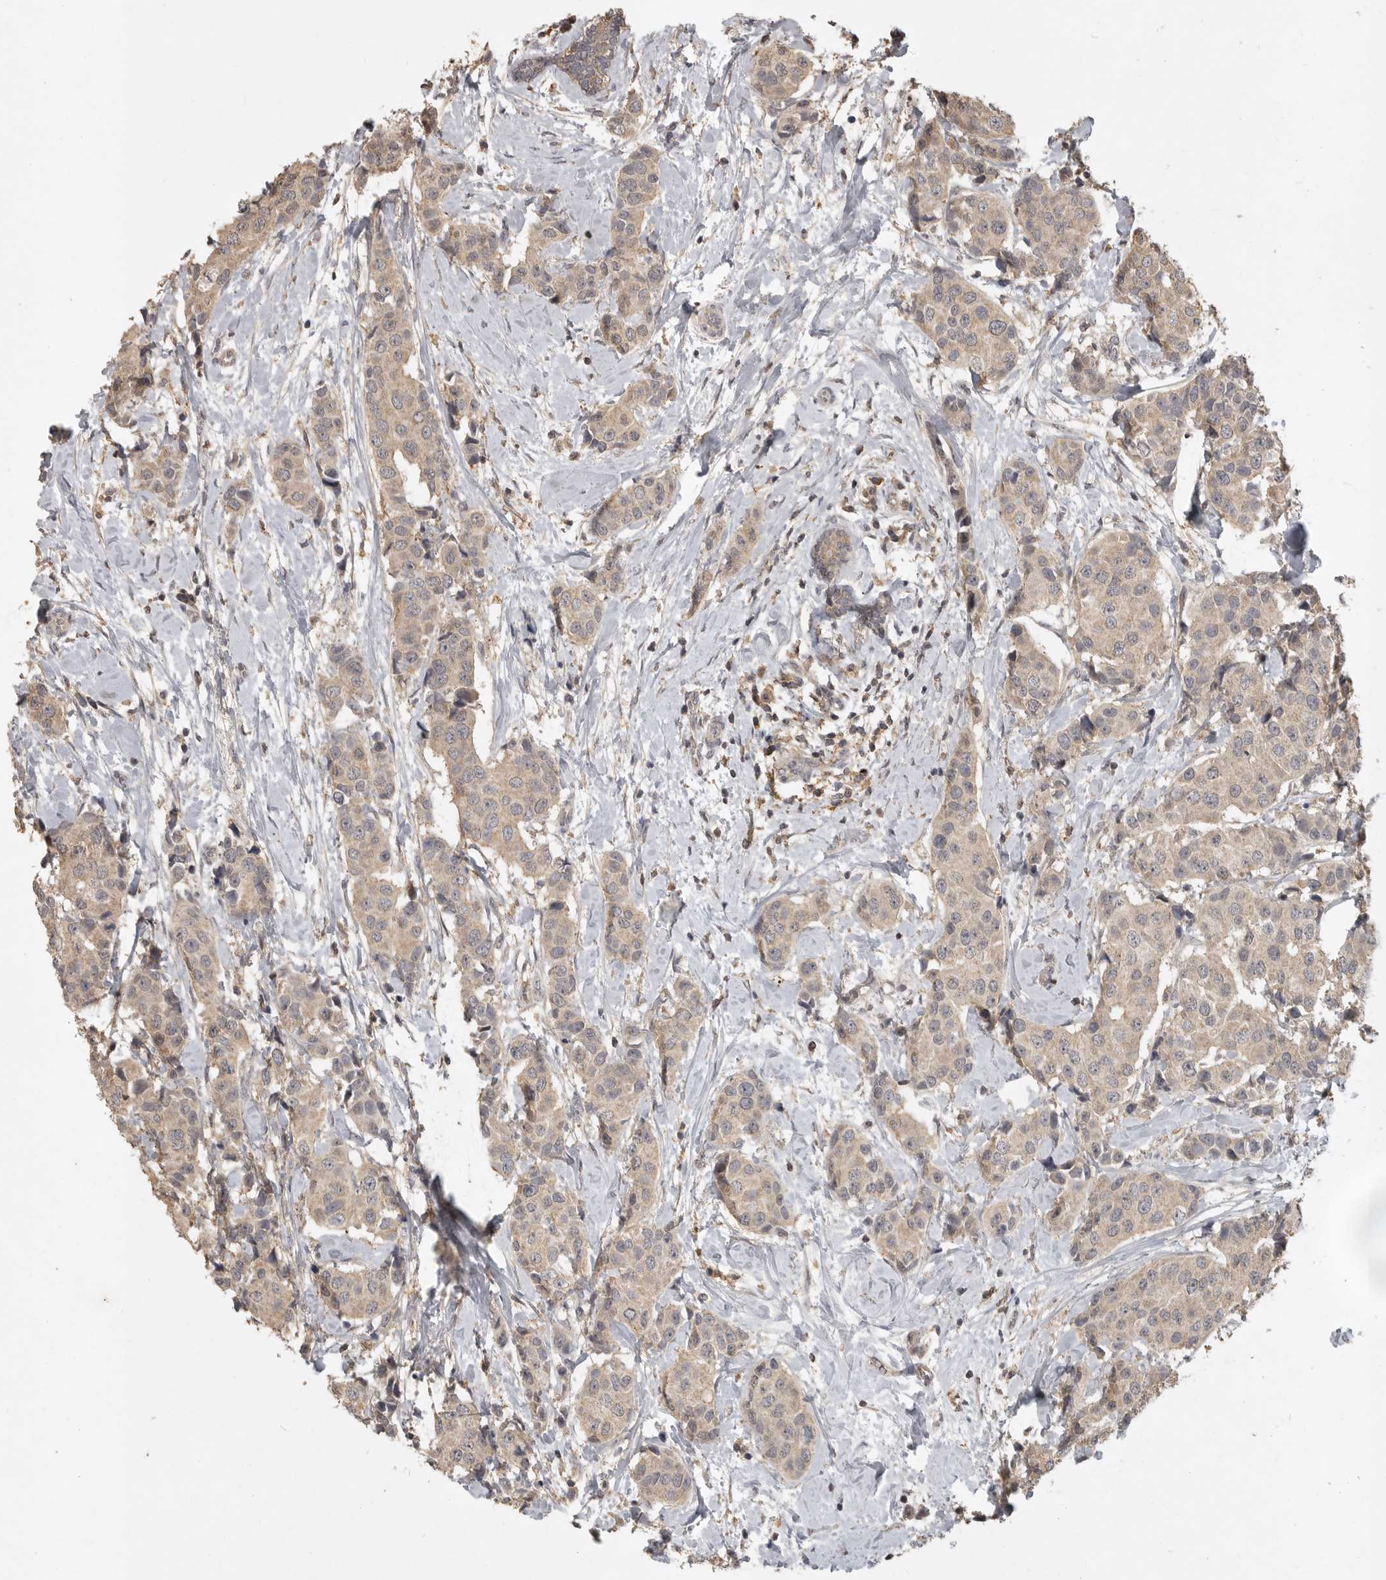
{"staining": {"intensity": "weak", "quantity": ">75%", "location": "cytoplasmic/membranous"}, "tissue": "breast cancer", "cell_type": "Tumor cells", "image_type": "cancer", "snomed": [{"axis": "morphology", "description": "Normal tissue, NOS"}, {"axis": "morphology", "description": "Duct carcinoma"}, {"axis": "topography", "description": "Breast"}], "caption": "Immunohistochemistry (DAB) staining of intraductal carcinoma (breast) displays weak cytoplasmic/membranous protein positivity in about >75% of tumor cells.", "gene": "ADAMTS4", "patient": {"sex": "female", "age": 39}}